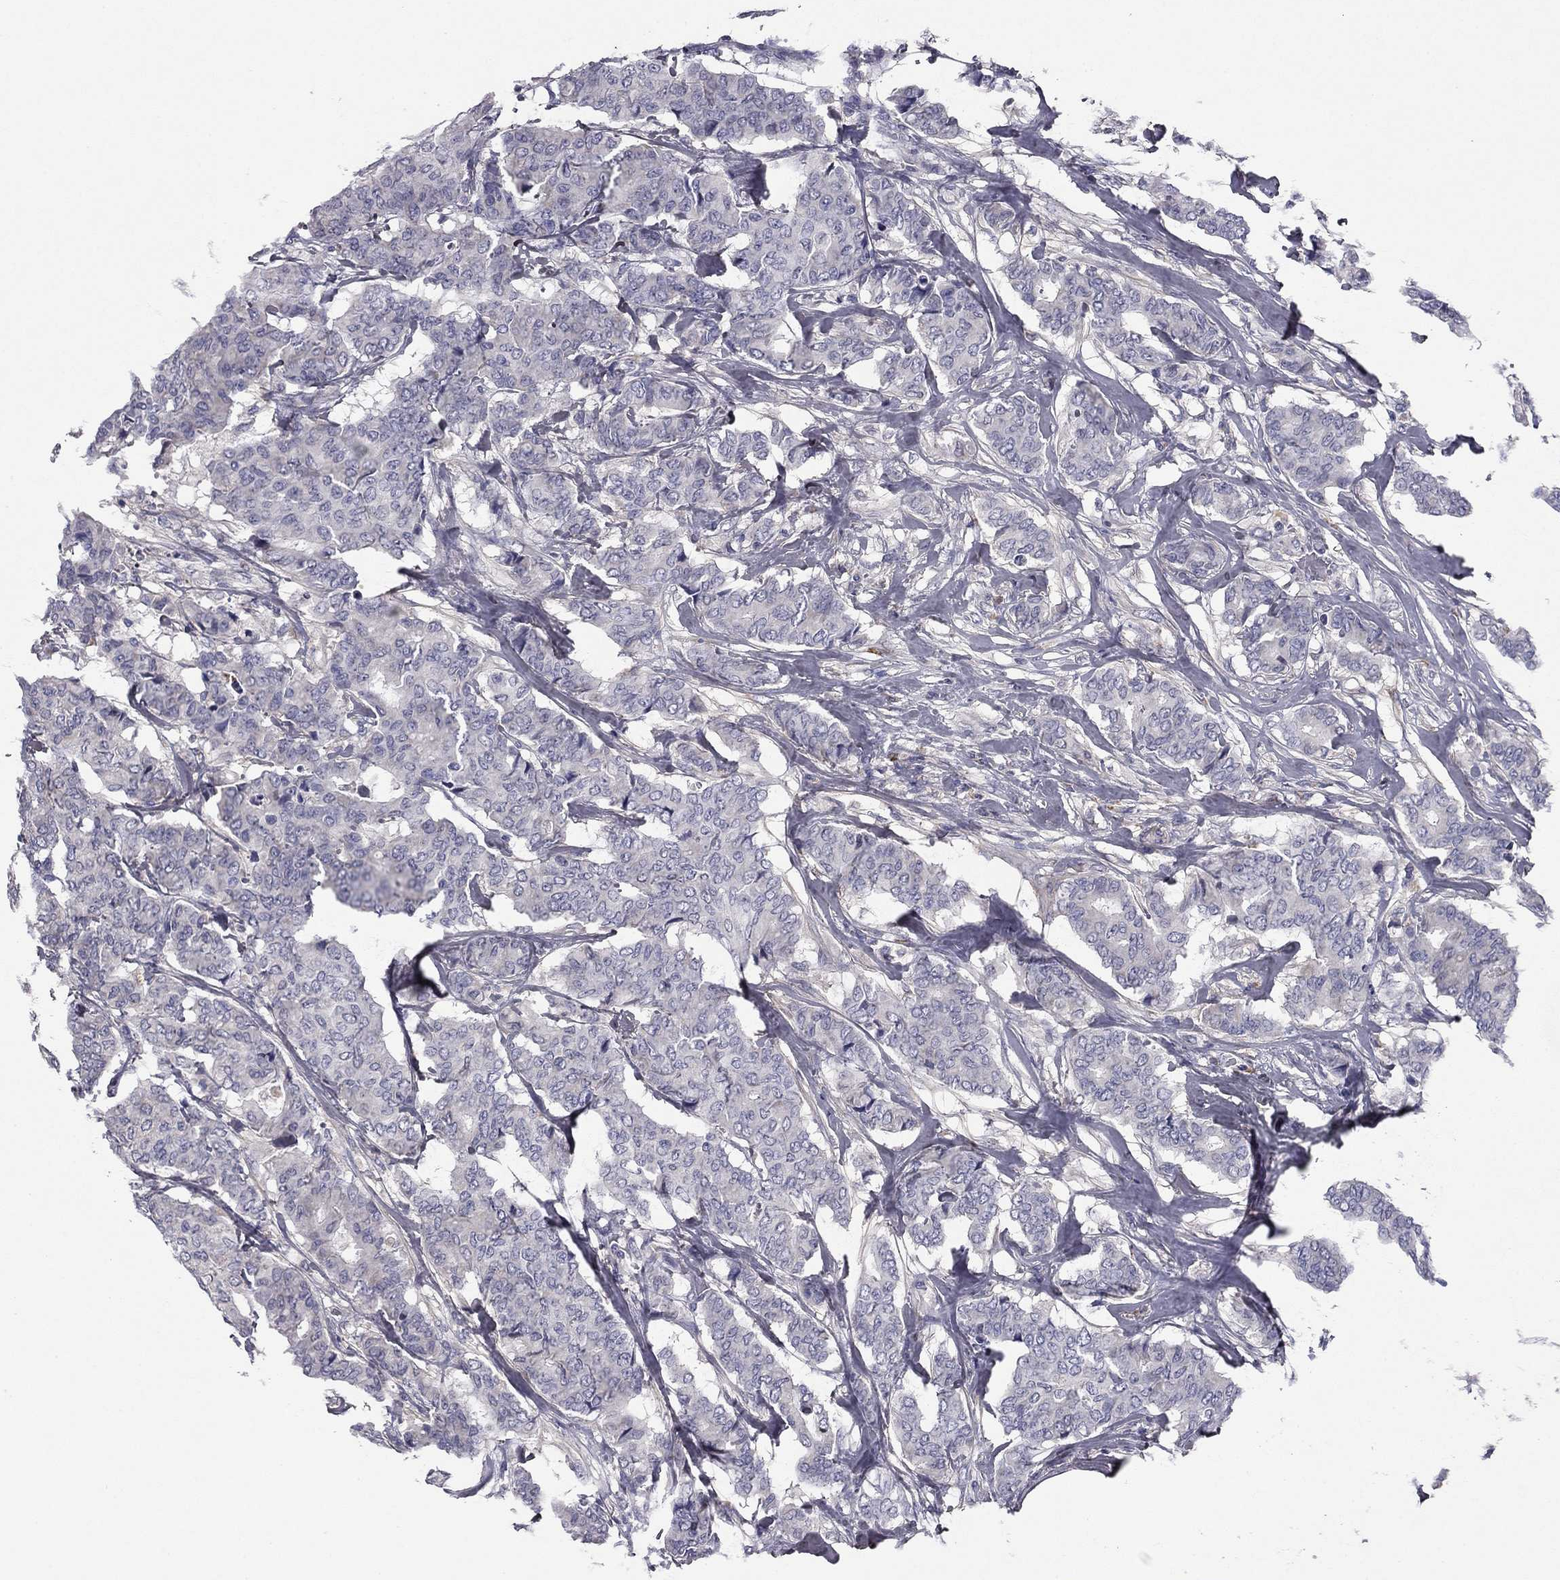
{"staining": {"intensity": "negative", "quantity": "none", "location": "none"}, "tissue": "breast cancer", "cell_type": "Tumor cells", "image_type": "cancer", "snomed": [{"axis": "morphology", "description": "Duct carcinoma"}, {"axis": "topography", "description": "Breast"}], "caption": "Photomicrograph shows no significant protein positivity in tumor cells of breast cancer (invasive ductal carcinoma). The staining is performed using DAB (3,3'-diaminobenzidine) brown chromogen with nuclei counter-stained in using hematoxylin.", "gene": "COL2A1", "patient": {"sex": "female", "age": 75}}